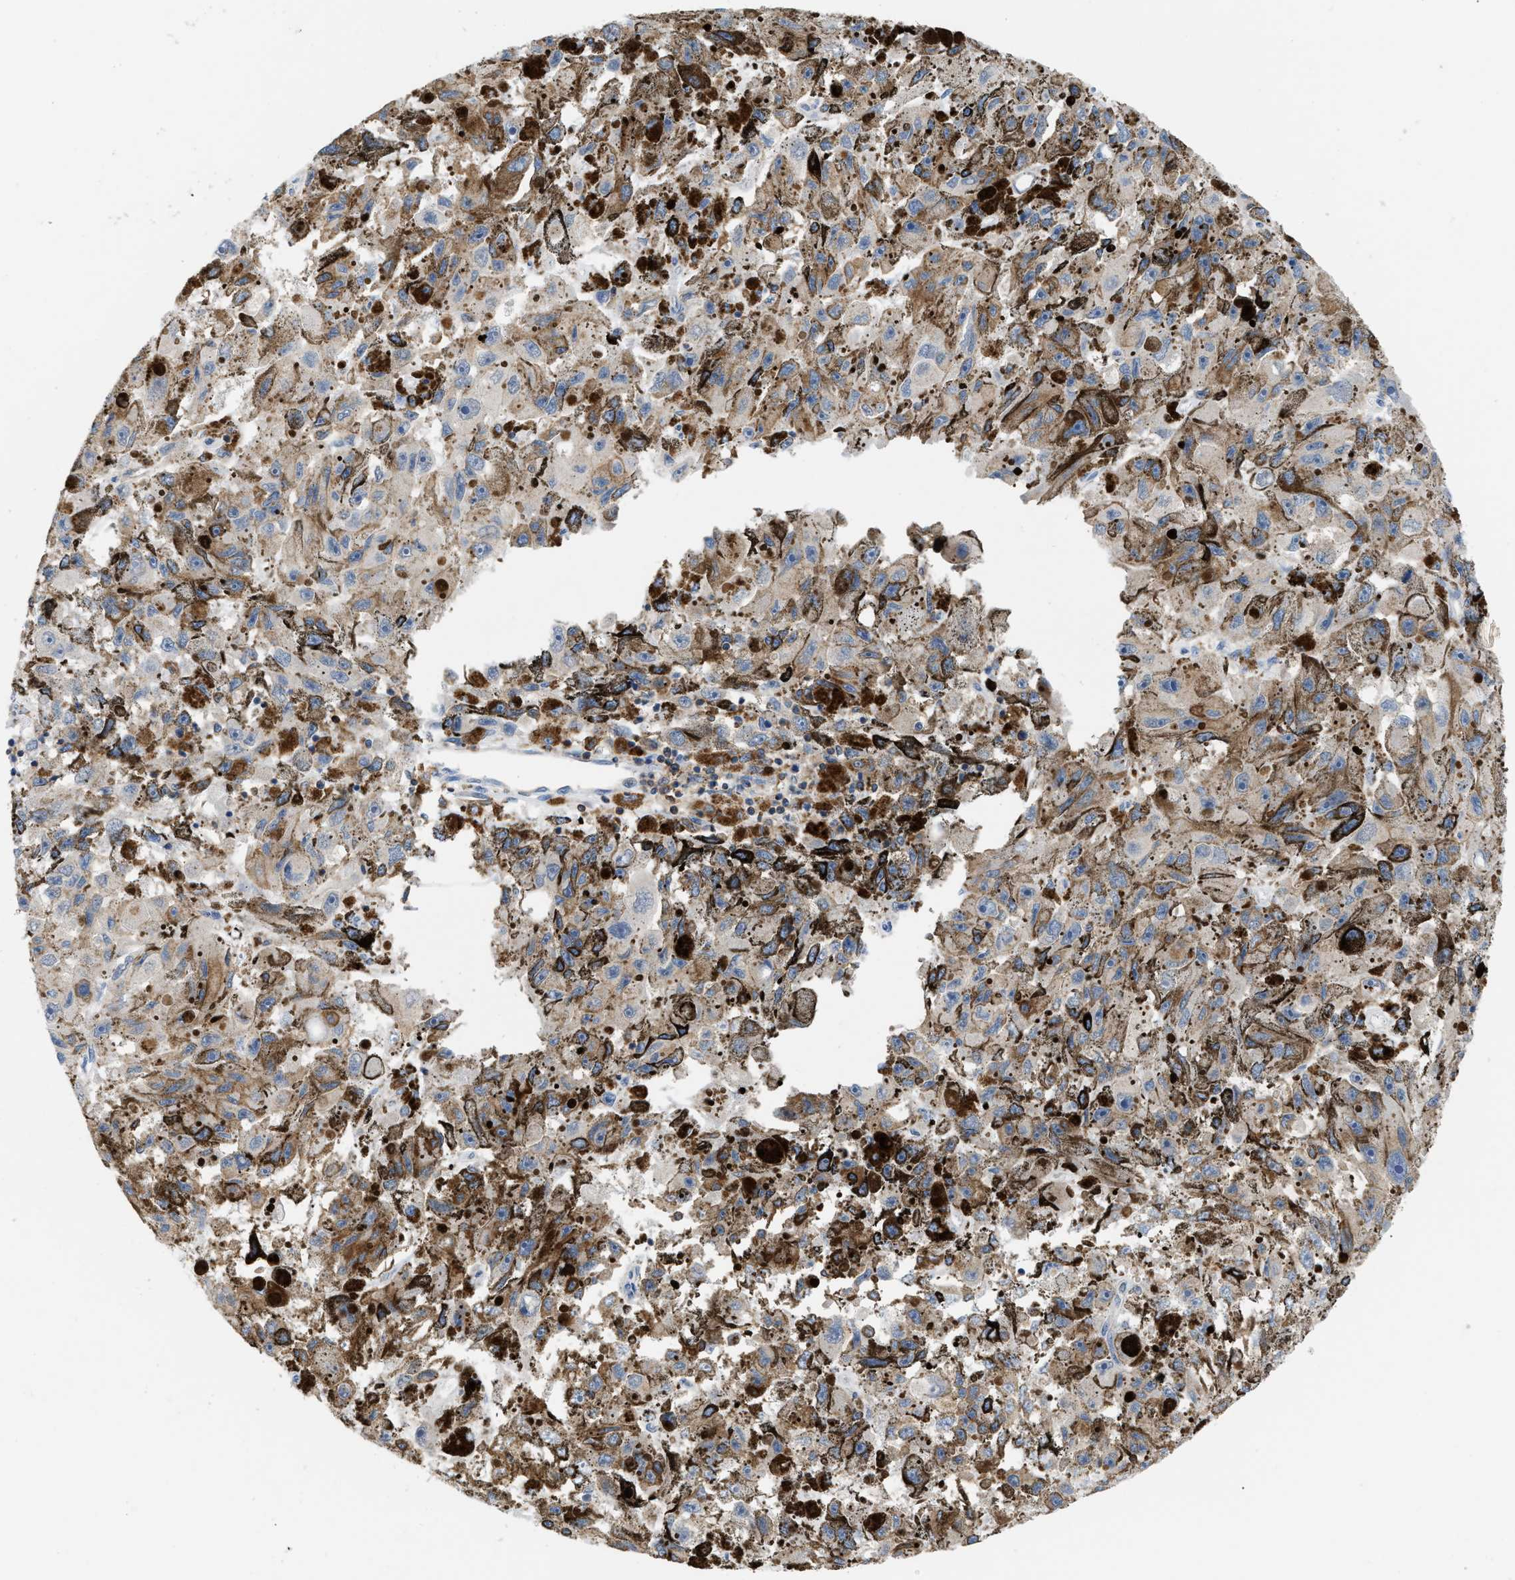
{"staining": {"intensity": "weak", "quantity": "<25%", "location": "cytoplasmic/membranous"}, "tissue": "melanoma", "cell_type": "Tumor cells", "image_type": "cancer", "snomed": [{"axis": "morphology", "description": "Malignant melanoma, NOS"}, {"axis": "topography", "description": "Skin"}], "caption": "High magnification brightfield microscopy of melanoma stained with DAB (3,3'-diaminobenzidine) (brown) and counterstained with hematoxylin (blue): tumor cells show no significant staining.", "gene": "INPP5D", "patient": {"sex": "female", "age": 104}}